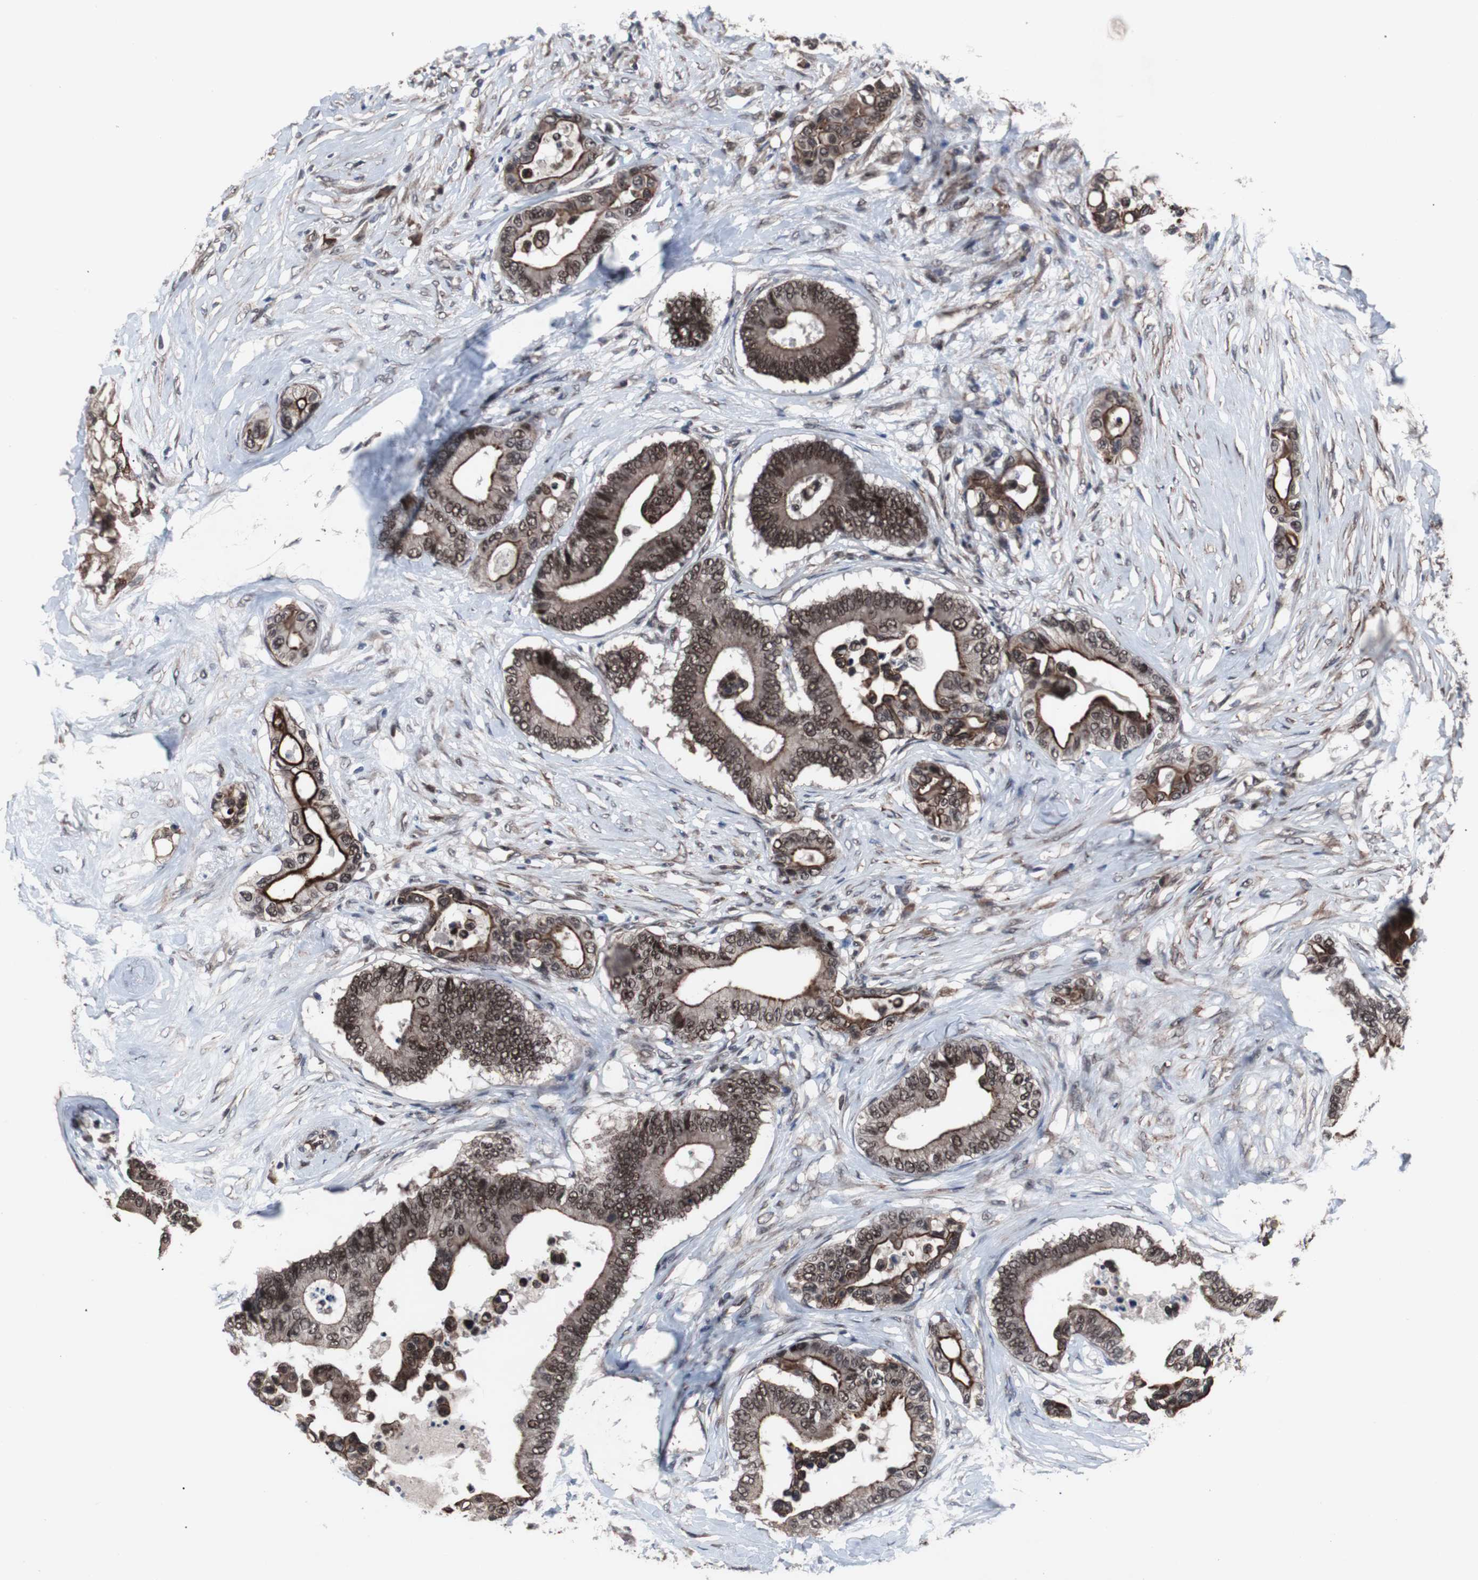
{"staining": {"intensity": "moderate", "quantity": ">75%", "location": "cytoplasmic/membranous,nuclear"}, "tissue": "colorectal cancer", "cell_type": "Tumor cells", "image_type": "cancer", "snomed": [{"axis": "morphology", "description": "Normal tissue, NOS"}, {"axis": "morphology", "description": "Adenocarcinoma, NOS"}, {"axis": "topography", "description": "Colon"}], "caption": "Immunohistochemical staining of colorectal cancer demonstrates medium levels of moderate cytoplasmic/membranous and nuclear protein positivity in approximately >75% of tumor cells.", "gene": "GTF2F2", "patient": {"sex": "male", "age": 82}}